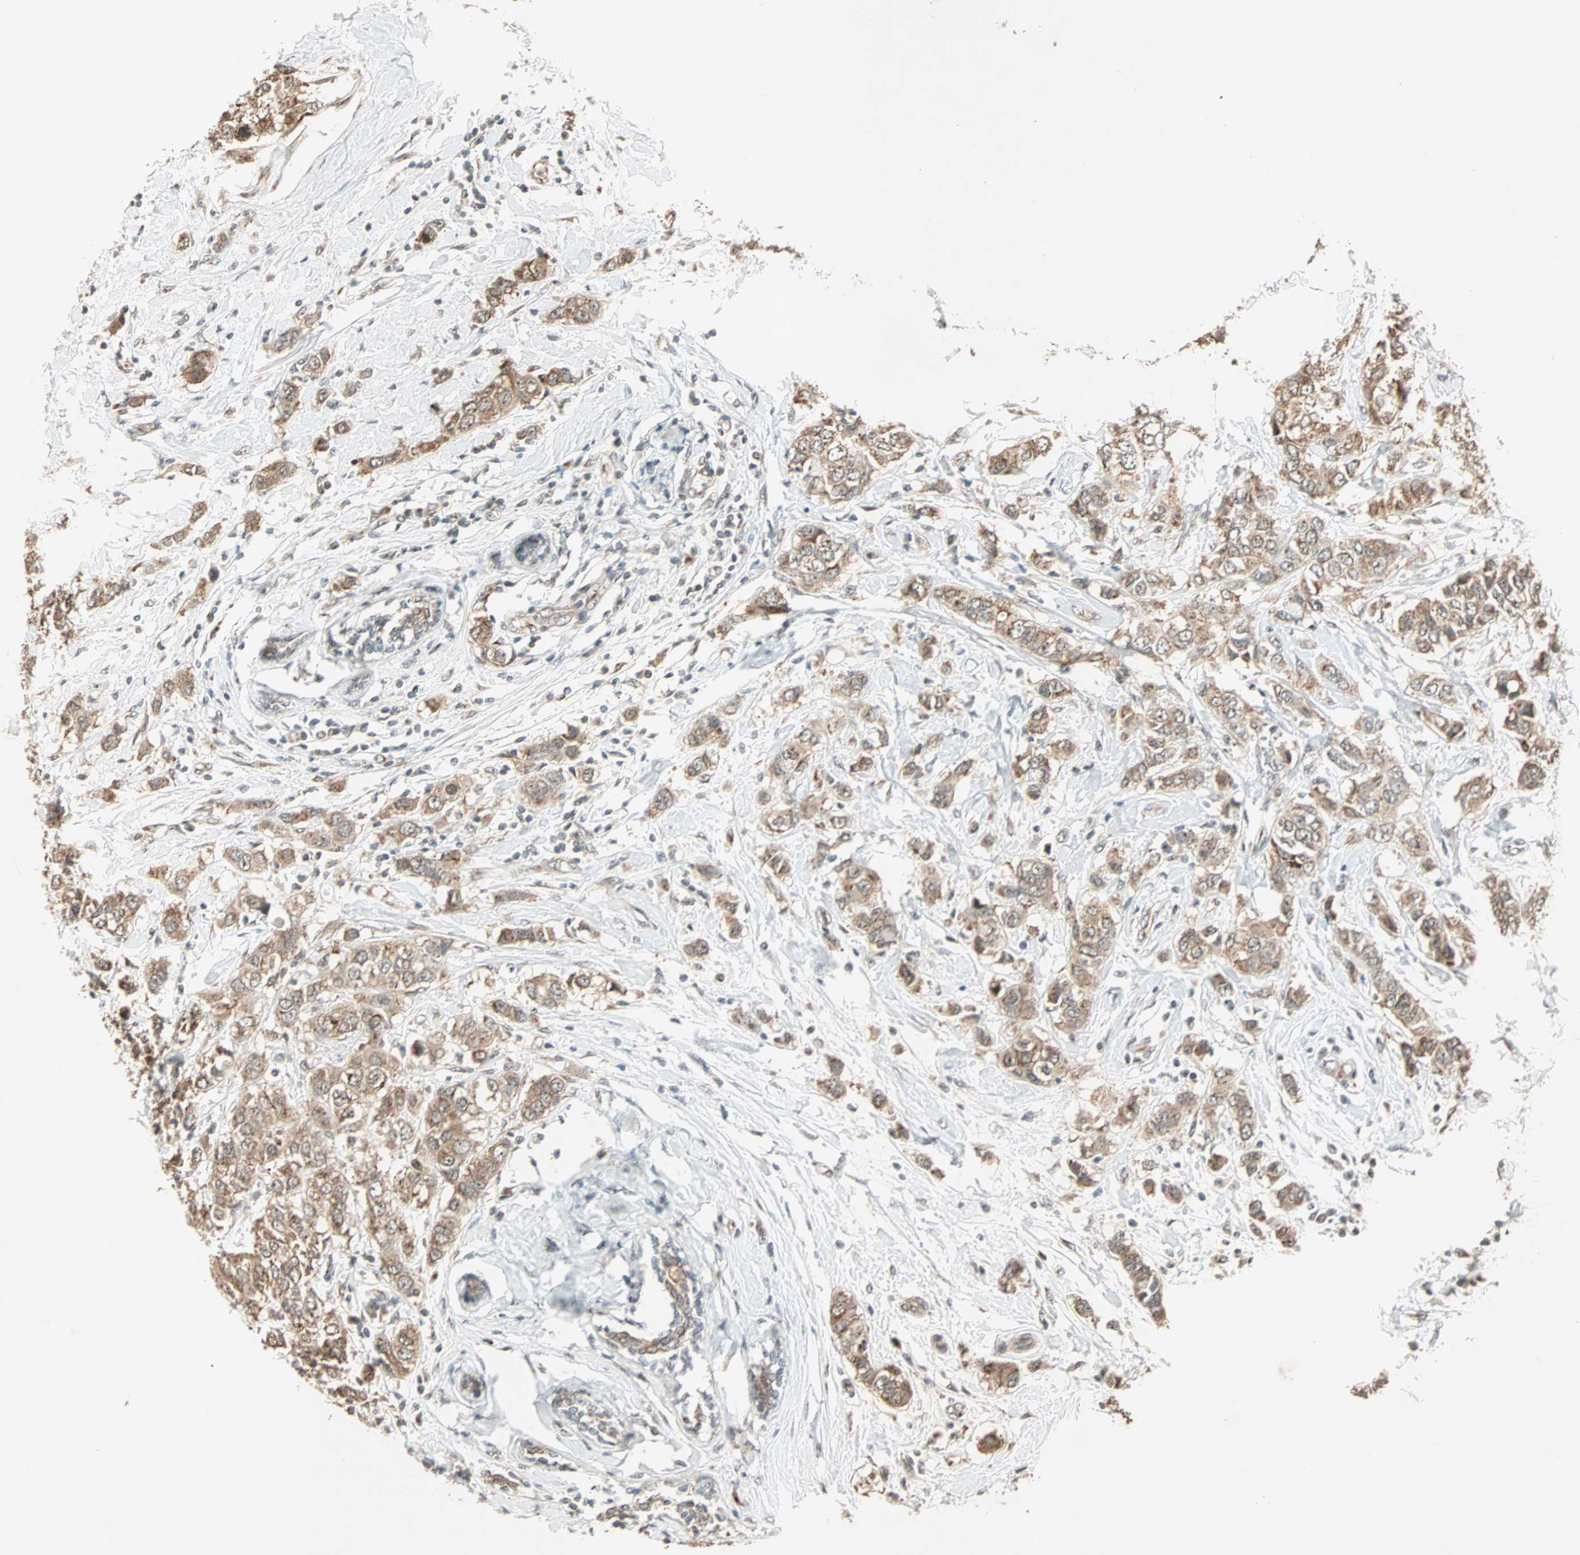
{"staining": {"intensity": "weak", "quantity": ">75%", "location": "cytoplasmic/membranous"}, "tissue": "breast cancer", "cell_type": "Tumor cells", "image_type": "cancer", "snomed": [{"axis": "morphology", "description": "Duct carcinoma"}, {"axis": "topography", "description": "Breast"}], "caption": "Protein positivity by immunohistochemistry demonstrates weak cytoplasmic/membranous positivity in about >75% of tumor cells in breast infiltrating ductal carcinoma. Immunohistochemistry stains the protein in brown and the nuclei are stained blue.", "gene": "PRDM2", "patient": {"sex": "female", "age": 50}}